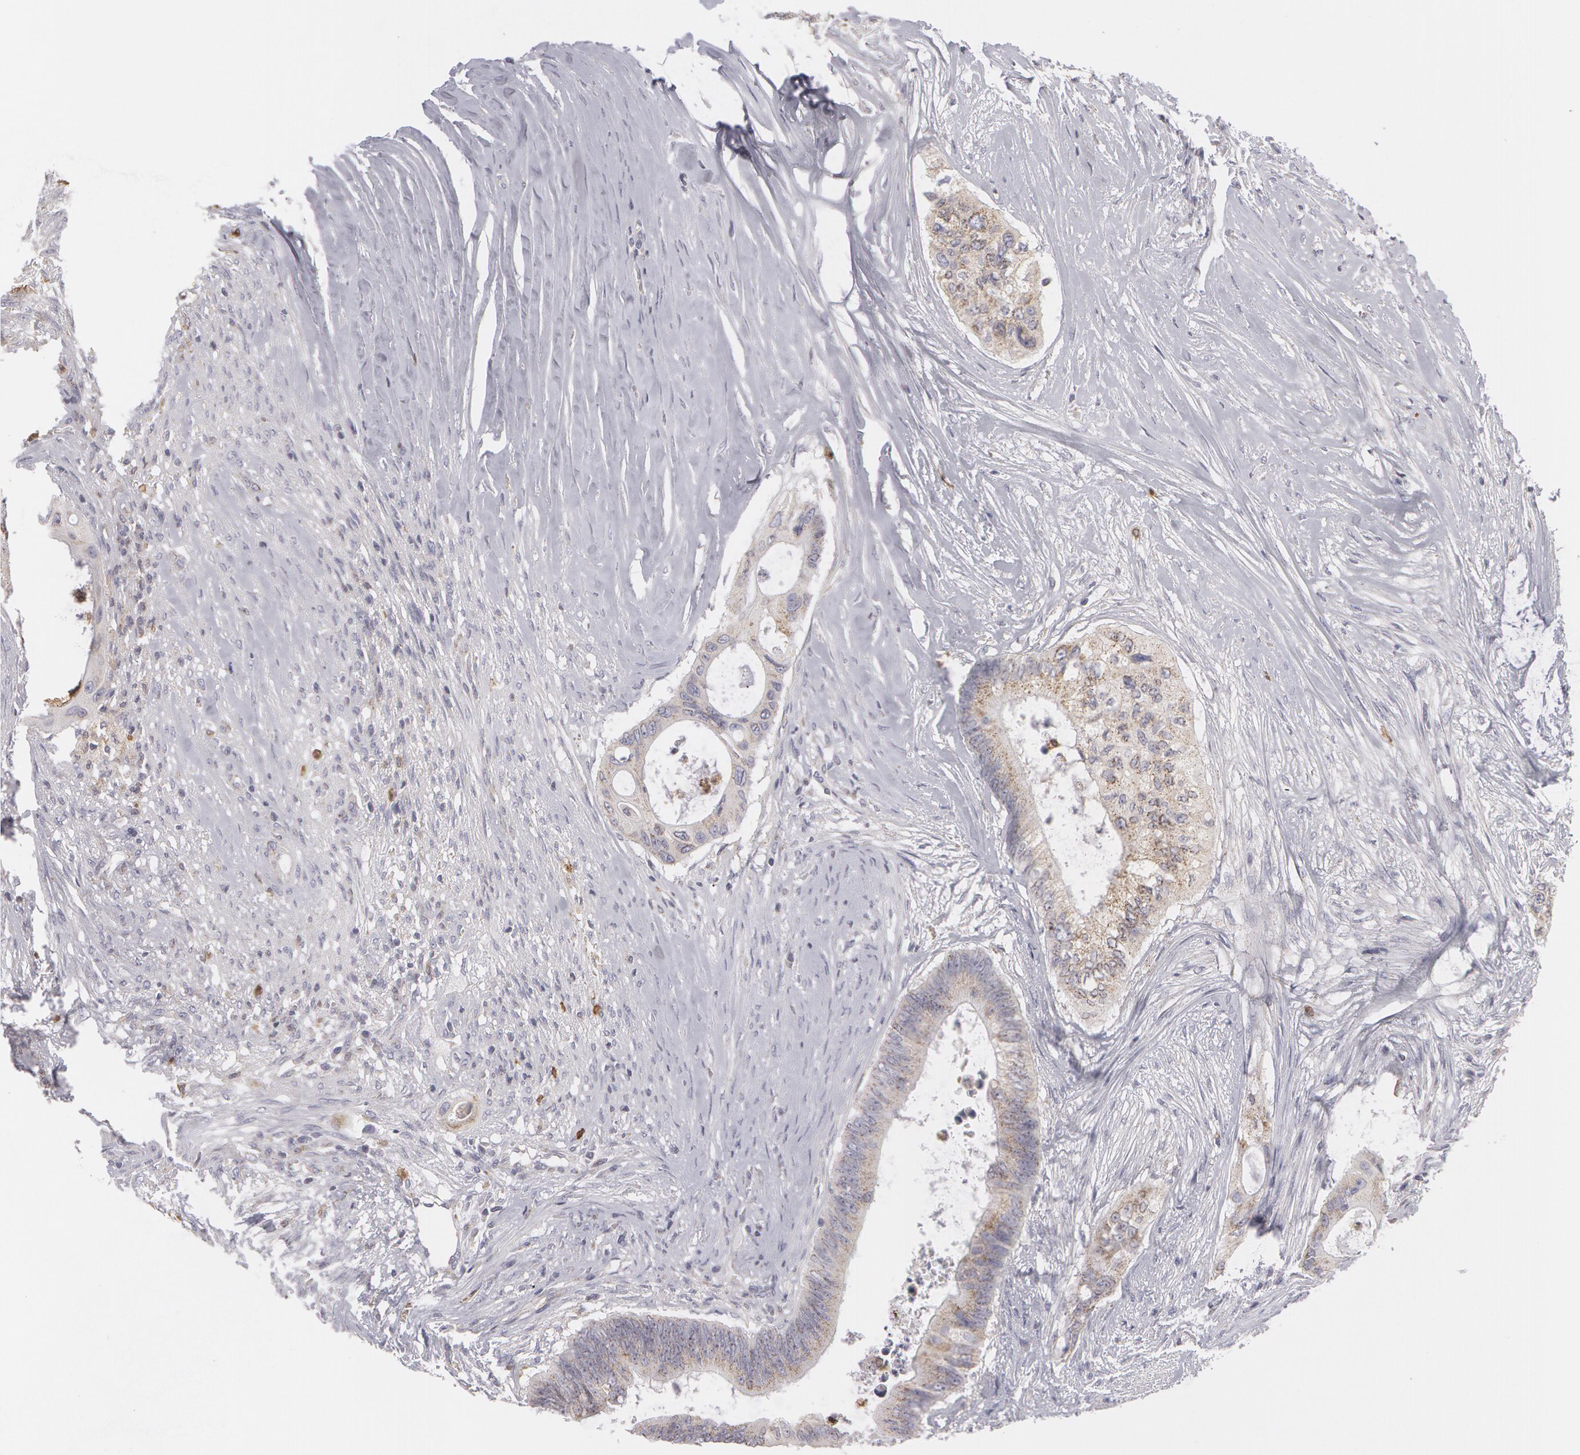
{"staining": {"intensity": "weak", "quantity": ">75%", "location": "cytoplasmic/membranous"}, "tissue": "colorectal cancer", "cell_type": "Tumor cells", "image_type": "cancer", "snomed": [{"axis": "morphology", "description": "Adenocarcinoma, NOS"}, {"axis": "topography", "description": "Colon"}], "caption": "Tumor cells display low levels of weak cytoplasmic/membranous positivity in approximately >75% of cells in human adenocarcinoma (colorectal).", "gene": "CAT", "patient": {"sex": "male", "age": 65}}